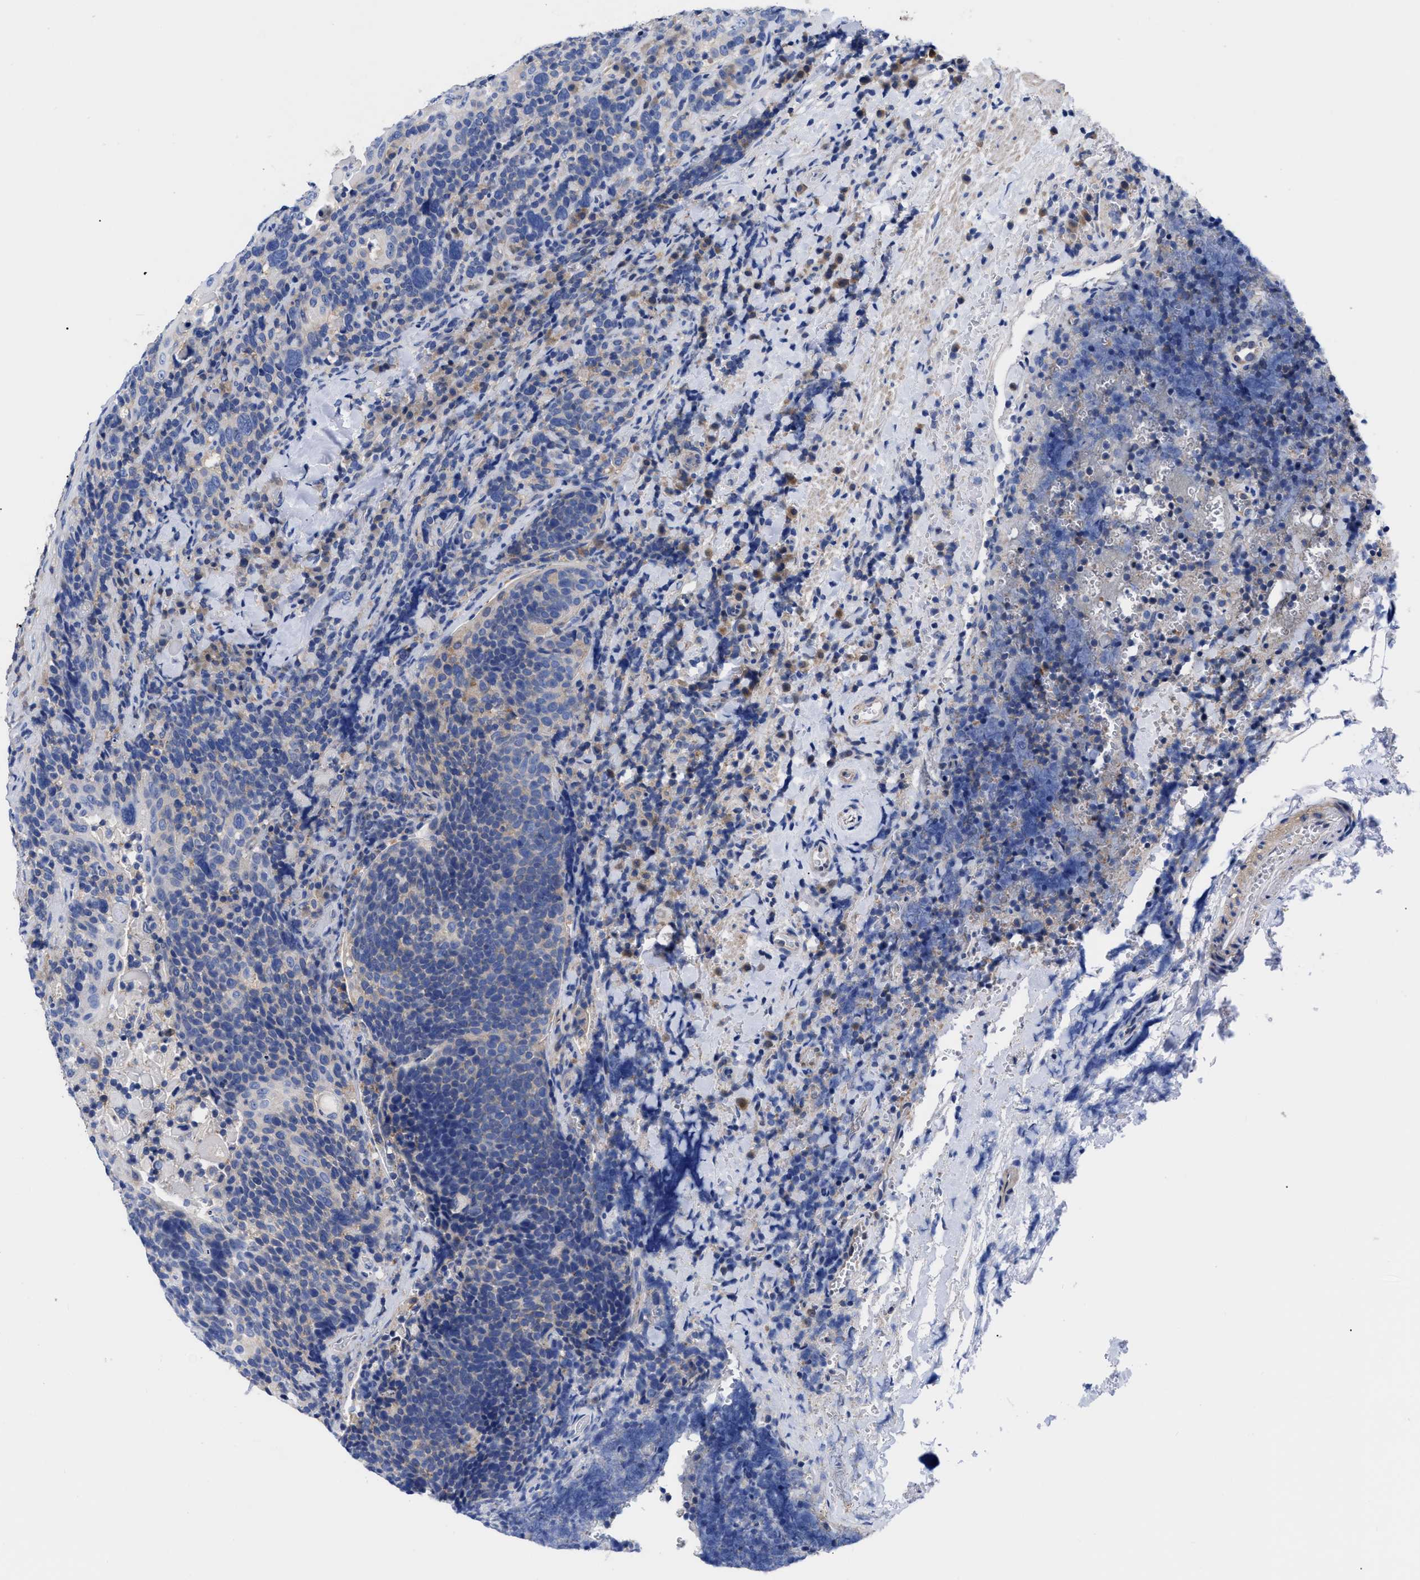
{"staining": {"intensity": "weak", "quantity": "<25%", "location": "cytoplasmic/membranous"}, "tissue": "head and neck cancer", "cell_type": "Tumor cells", "image_type": "cancer", "snomed": [{"axis": "morphology", "description": "Squamous cell carcinoma, NOS"}, {"axis": "morphology", "description": "Squamous cell carcinoma, metastatic, NOS"}, {"axis": "topography", "description": "Lymph node"}, {"axis": "topography", "description": "Head-Neck"}], "caption": "High power microscopy image of an immunohistochemistry (IHC) photomicrograph of head and neck cancer, revealing no significant staining in tumor cells.", "gene": "RBKS", "patient": {"sex": "male", "age": 62}}